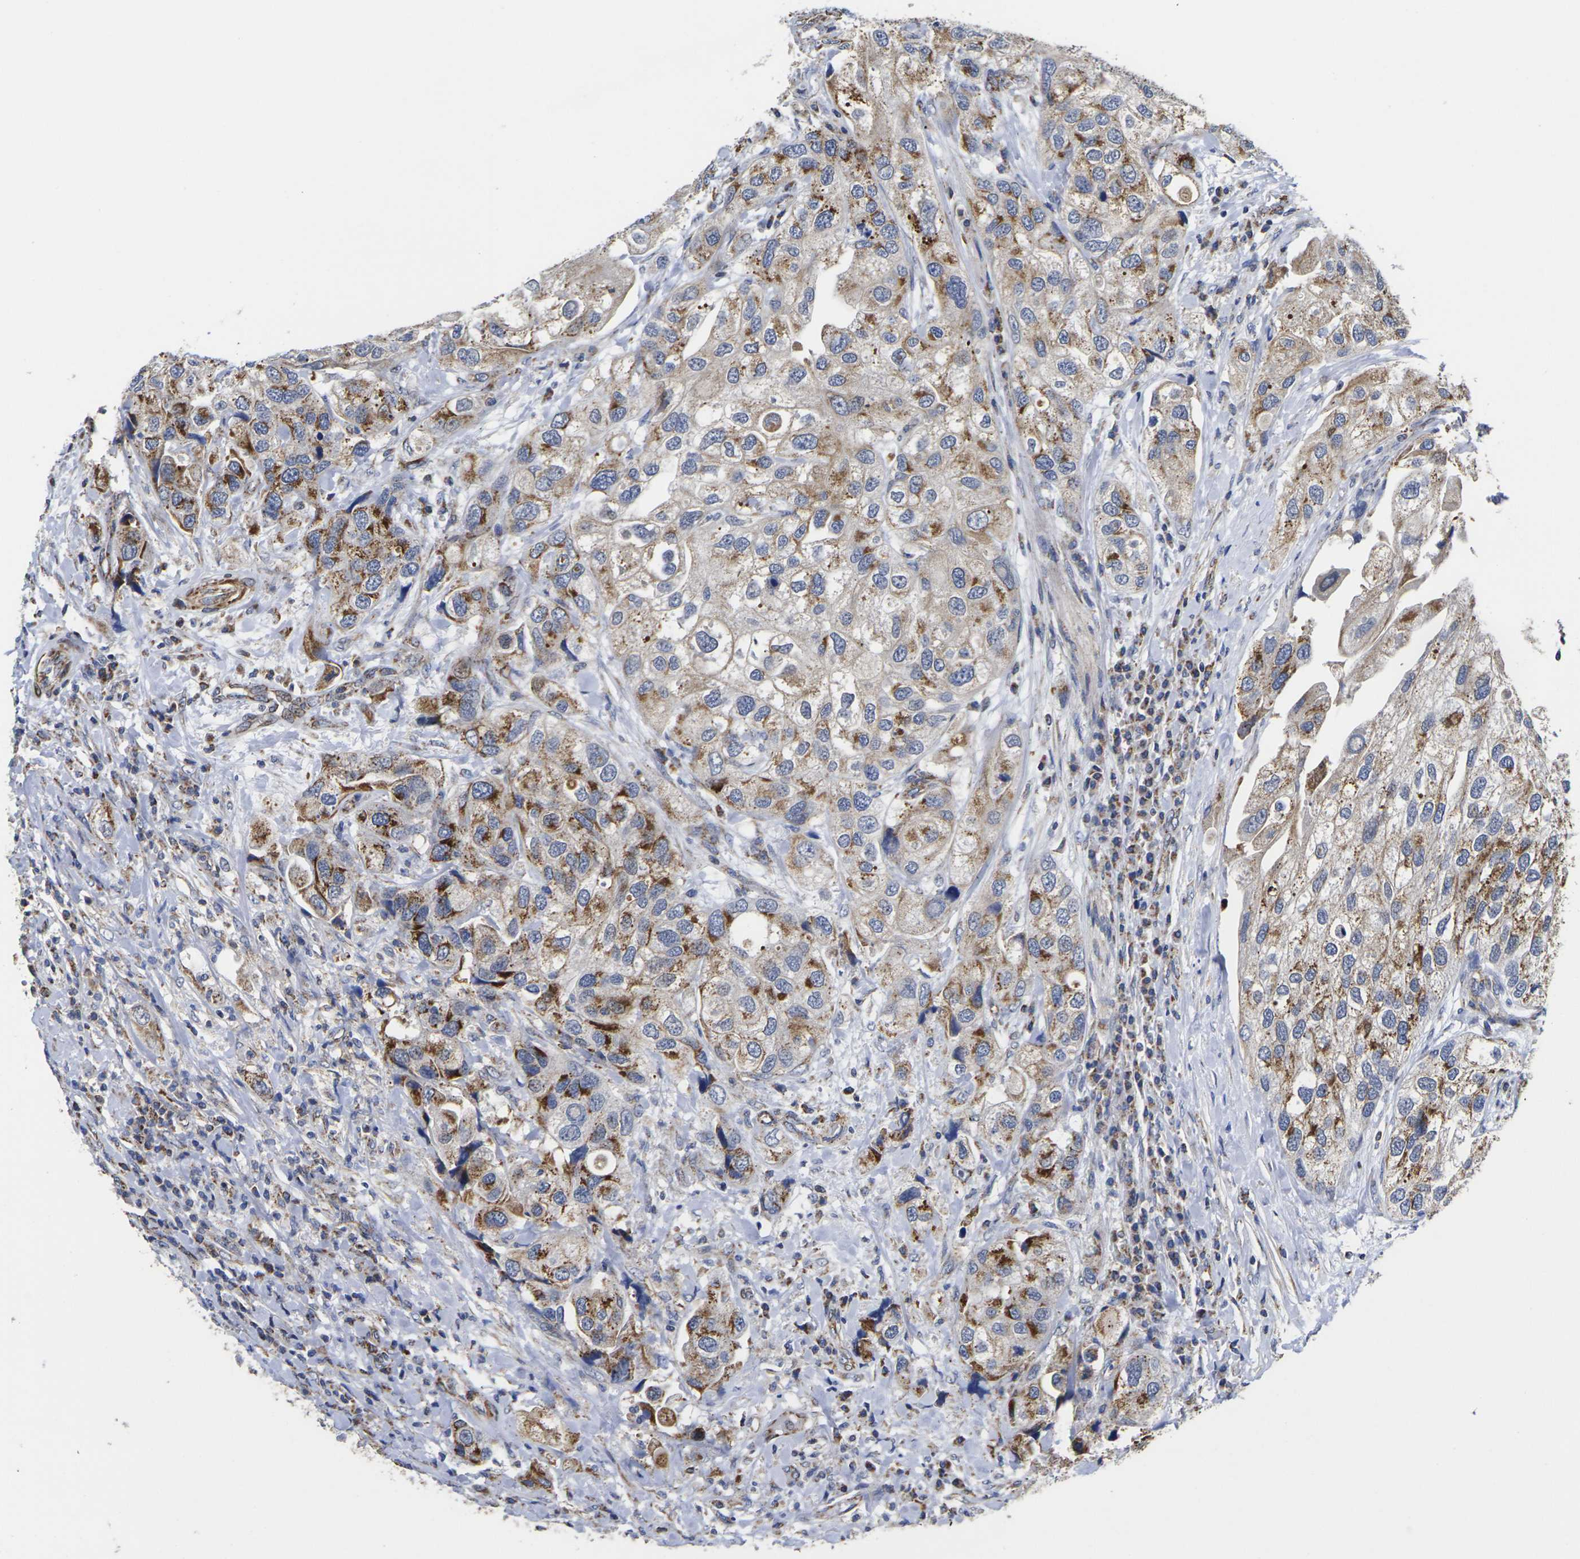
{"staining": {"intensity": "strong", "quantity": ">75%", "location": "cytoplasmic/membranous"}, "tissue": "urothelial cancer", "cell_type": "Tumor cells", "image_type": "cancer", "snomed": [{"axis": "morphology", "description": "Urothelial carcinoma, High grade"}, {"axis": "topography", "description": "Urinary bladder"}], "caption": "The histopathology image displays a brown stain indicating the presence of a protein in the cytoplasmic/membranous of tumor cells in urothelial carcinoma (high-grade).", "gene": "P2RY11", "patient": {"sex": "female", "age": 64}}